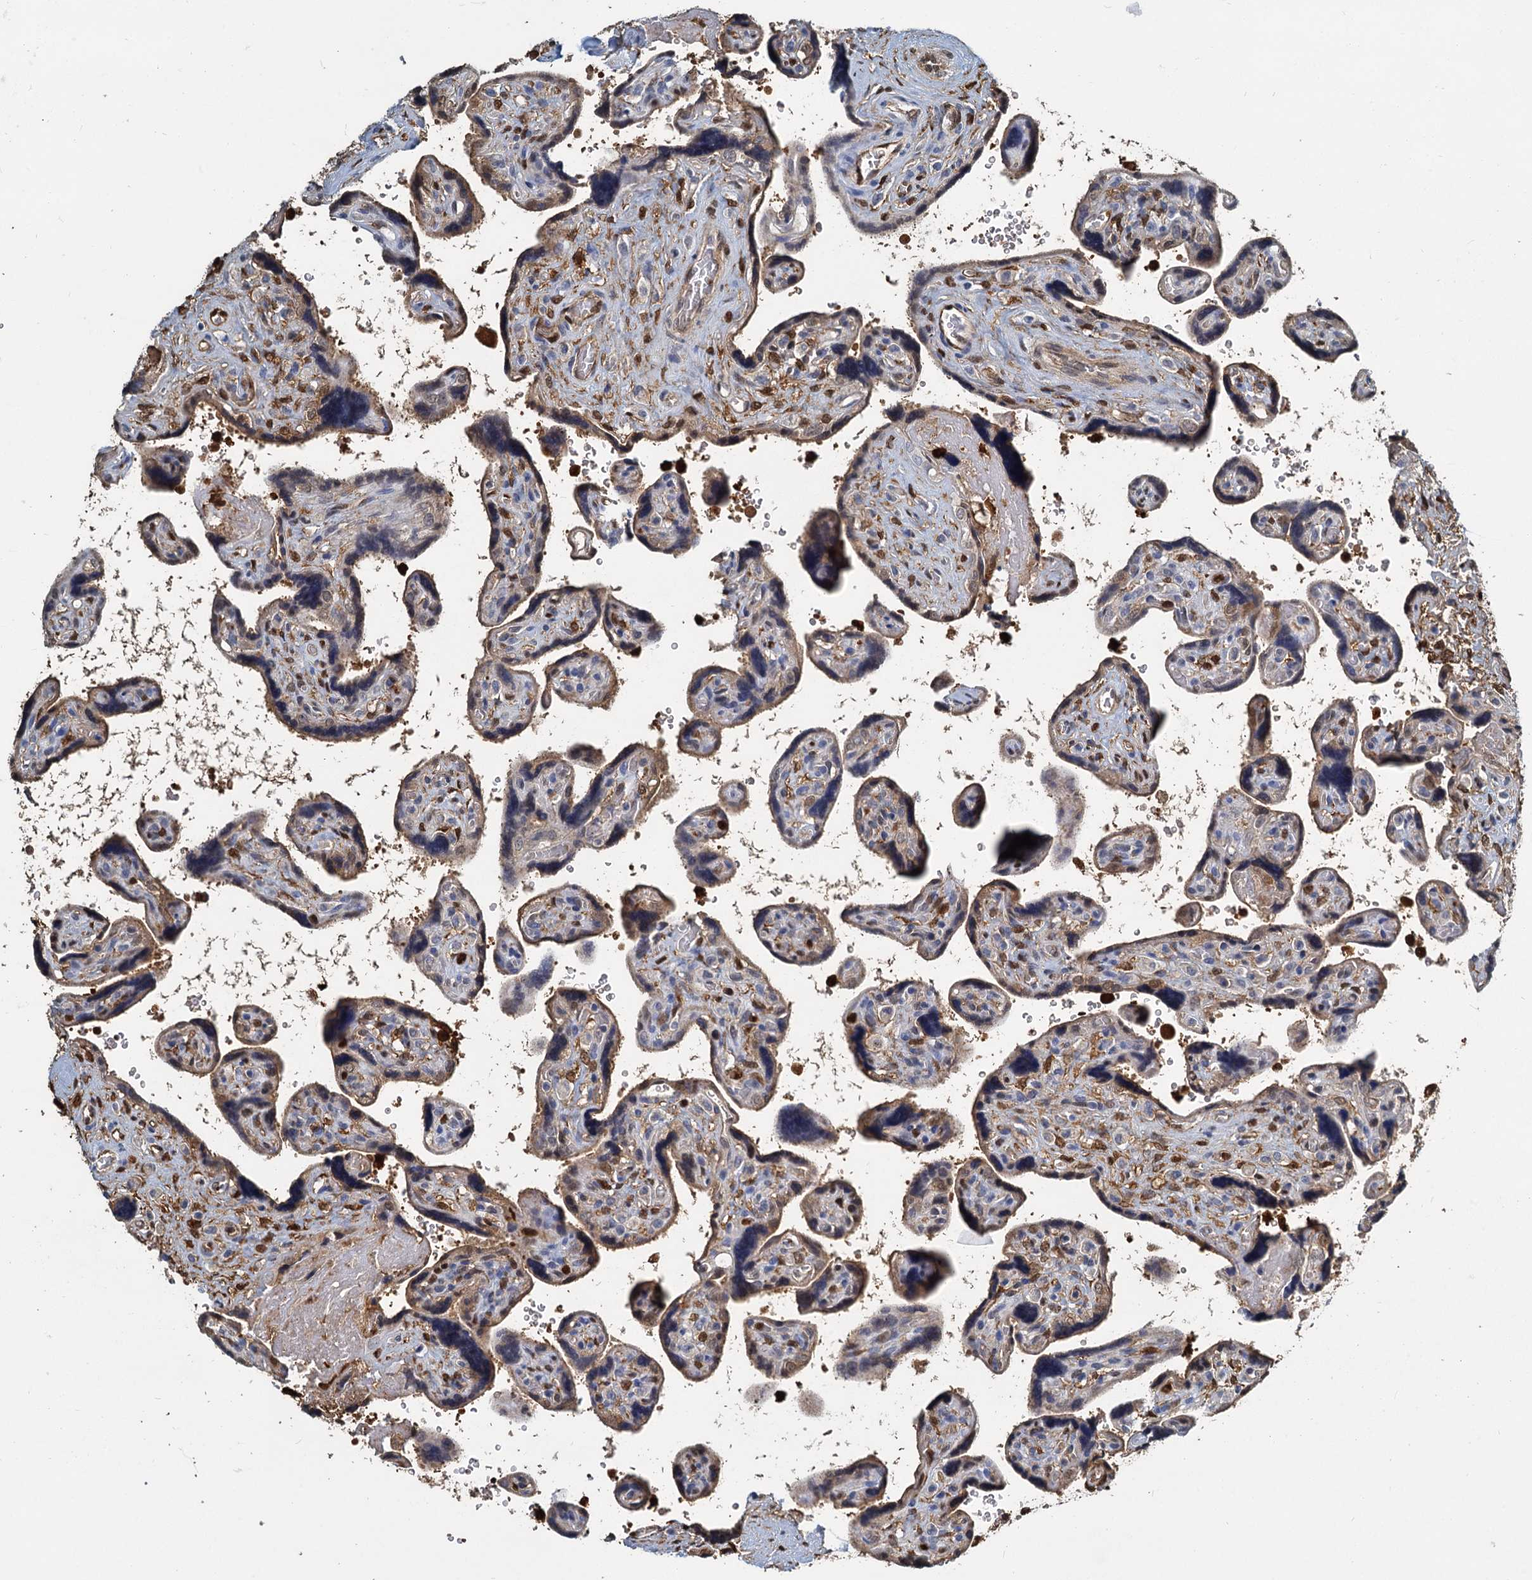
{"staining": {"intensity": "moderate", "quantity": "25%-75%", "location": "cytoplasmic/membranous,nuclear"}, "tissue": "placenta", "cell_type": "Trophoblastic cells", "image_type": "normal", "snomed": [{"axis": "morphology", "description": "Normal tissue, NOS"}, {"axis": "topography", "description": "Placenta"}], "caption": "Unremarkable placenta exhibits moderate cytoplasmic/membranous,nuclear staining in about 25%-75% of trophoblastic cells, visualized by immunohistochemistry.", "gene": "S100A6", "patient": {"sex": "female", "age": 39}}